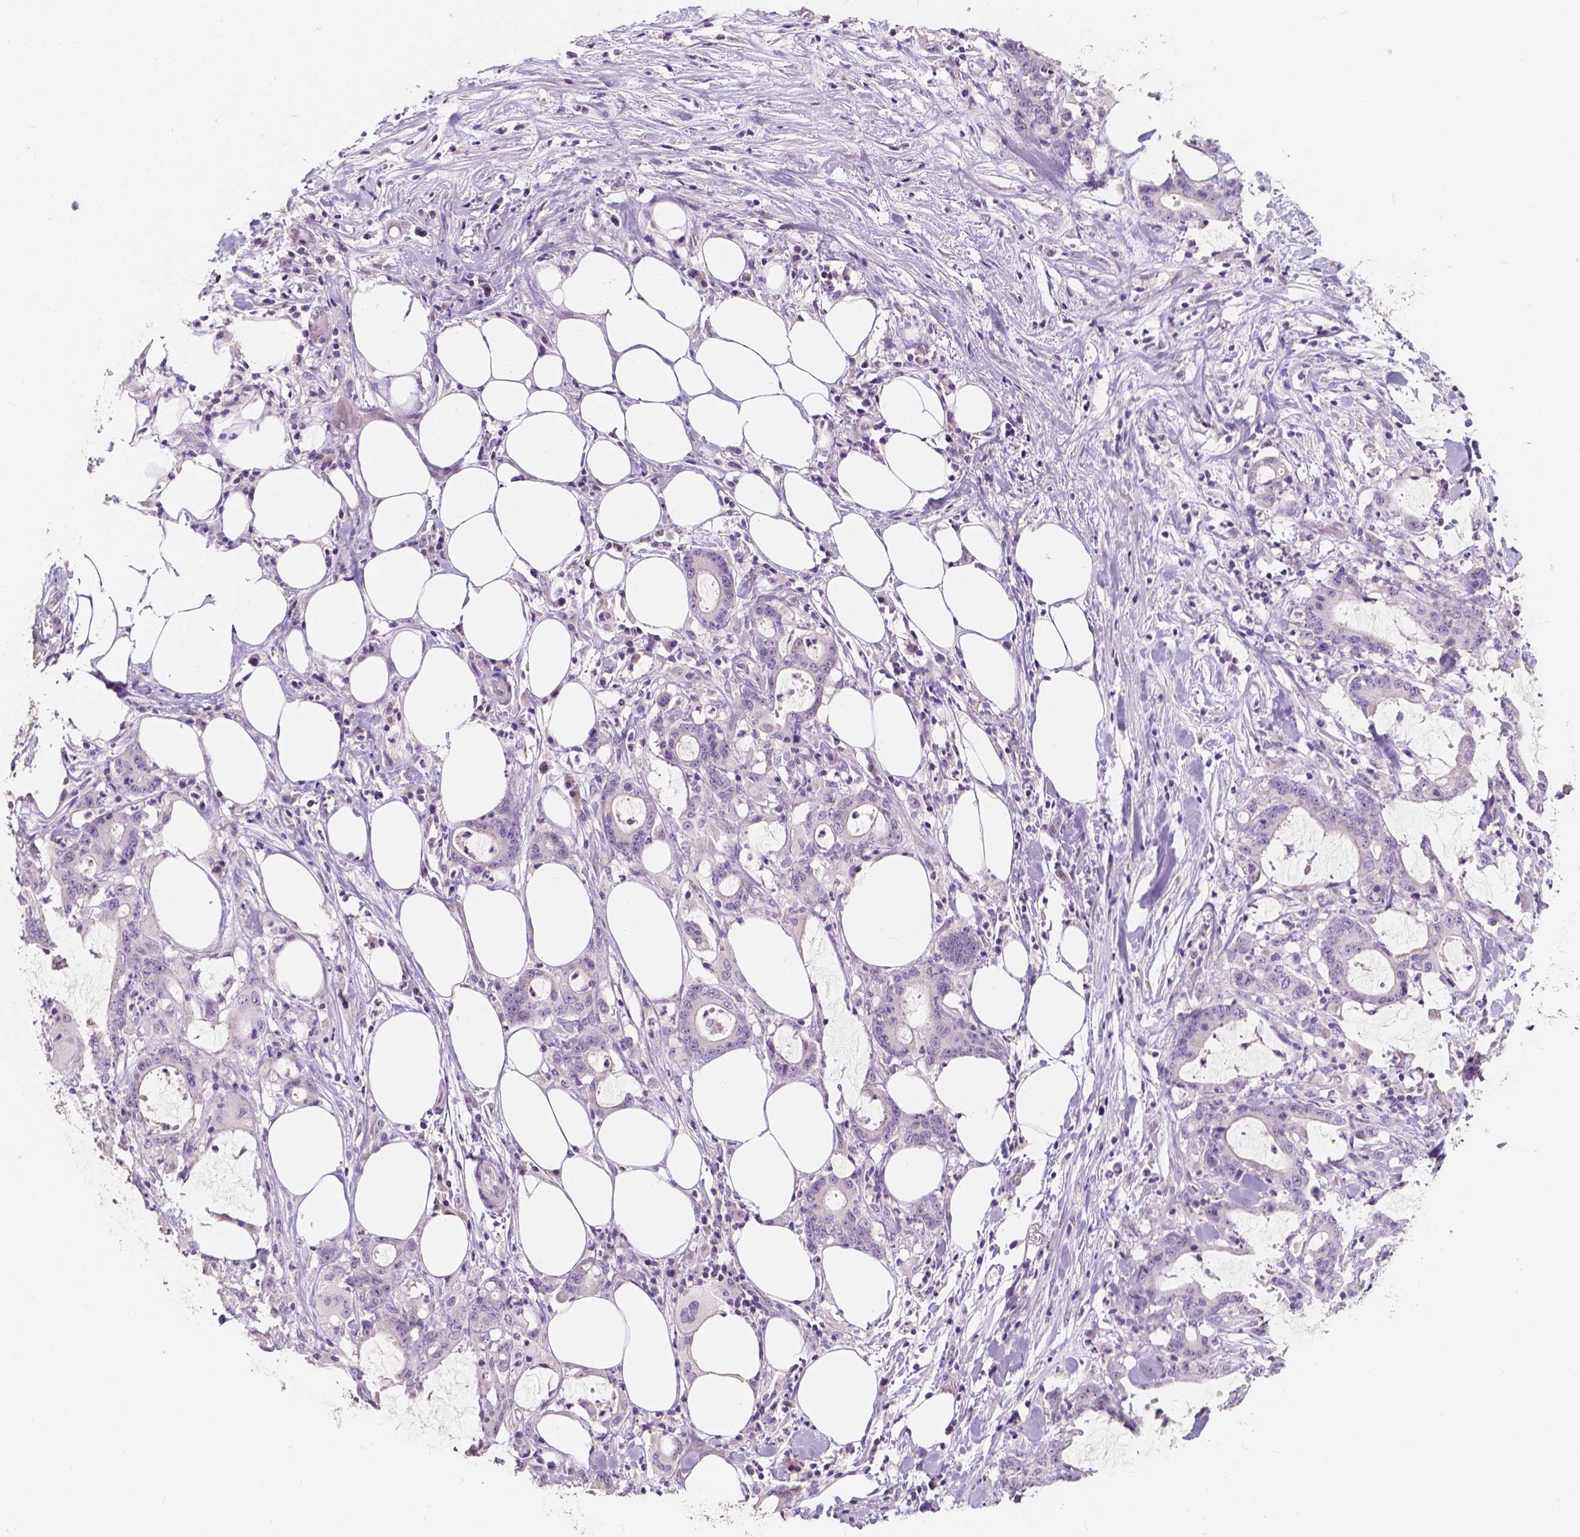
{"staining": {"intensity": "negative", "quantity": "none", "location": "none"}, "tissue": "stomach cancer", "cell_type": "Tumor cells", "image_type": "cancer", "snomed": [{"axis": "morphology", "description": "Adenocarcinoma, NOS"}, {"axis": "topography", "description": "Stomach, upper"}], "caption": "DAB immunohistochemical staining of human stomach cancer (adenocarcinoma) exhibits no significant expression in tumor cells.", "gene": "TAL1", "patient": {"sex": "male", "age": 68}}